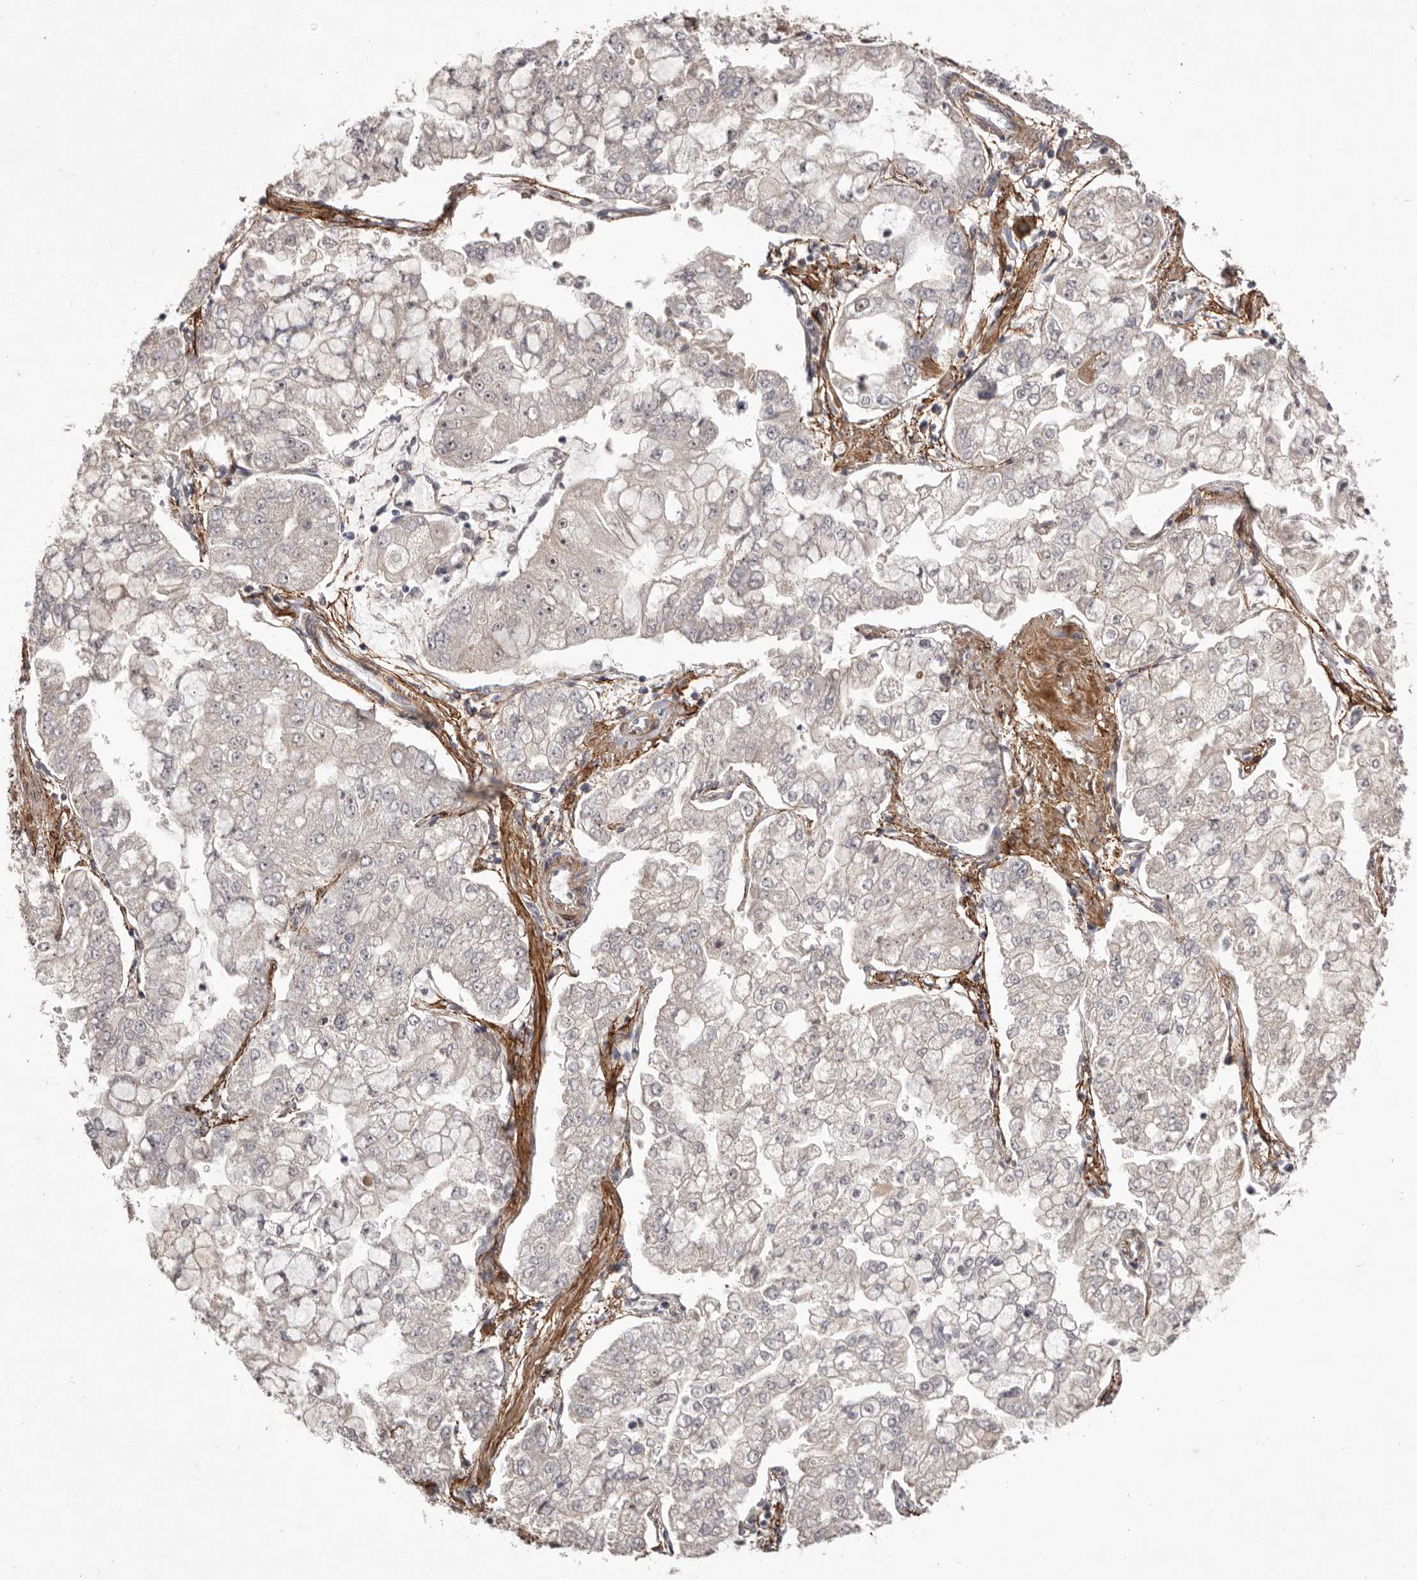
{"staining": {"intensity": "negative", "quantity": "none", "location": "none"}, "tissue": "stomach cancer", "cell_type": "Tumor cells", "image_type": "cancer", "snomed": [{"axis": "morphology", "description": "Adenocarcinoma, NOS"}, {"axis": "topography", "description": "Stomach"}], "caption": "DAB (3,3'-diaminobenzidine) immunohistochemical staining of stomach cancer (adenocarcinoma) demonstrates no significant expression in tumor cells.", "gene": "HBS1L", "patient": {"sex": "male", "age": 76}}